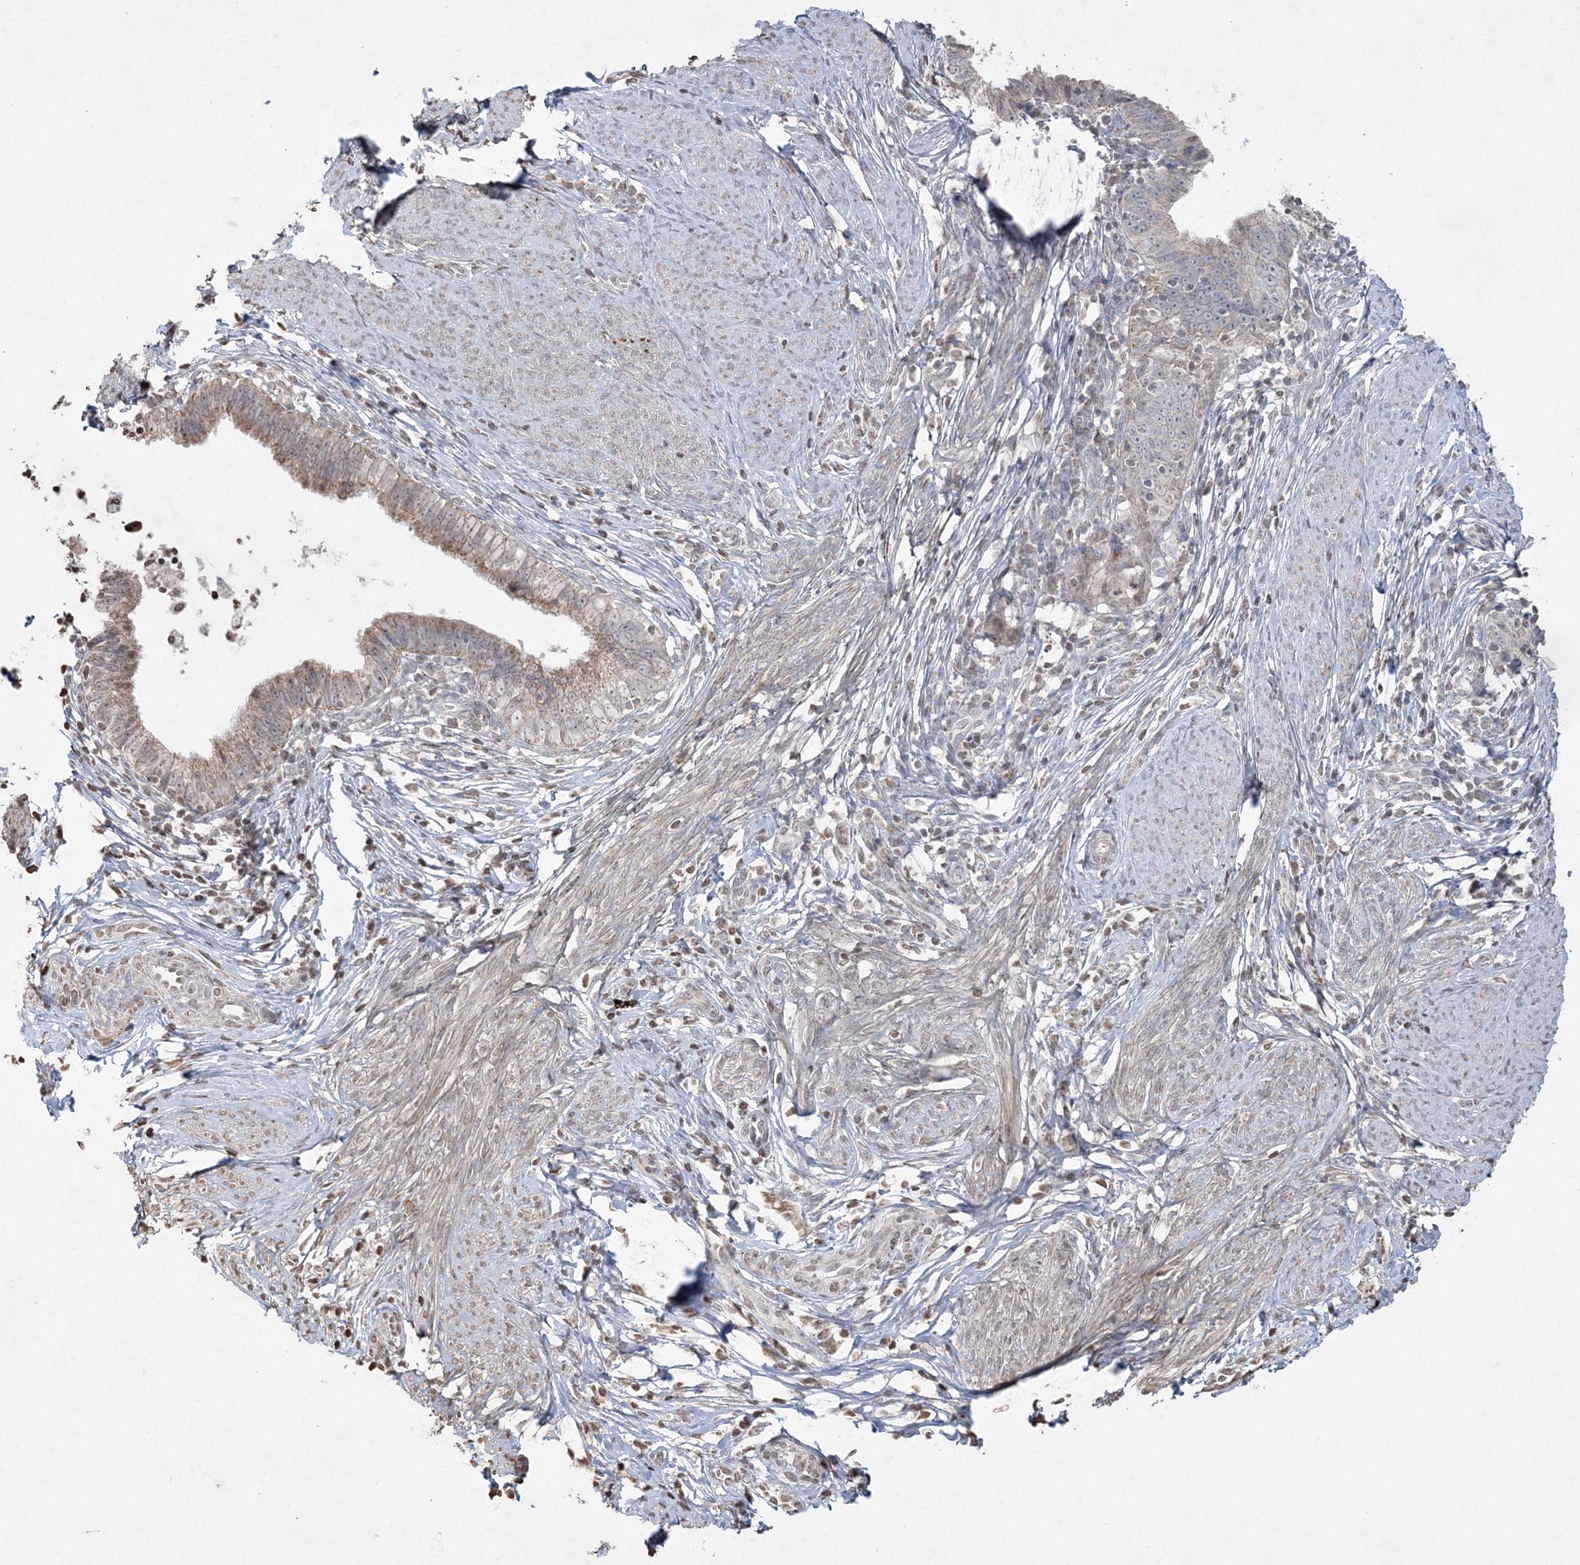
{"staining": {"intensity": "weak", "quantity": "25%-75%", "location": "cytoplasmic/membranous"}, "tissue": "cervical cancer", "cell_type": "Tumor cells", "image_type": "cancer", "snomed": [{"axis": "morphology", "description": "Adenocarcinoma, NOS"}, {"axis": "topography", "description": "Cervix"}], "caption": "Tumor cells show weak cytoplasmic/membranous expression in approximately 25%-75% of cells in cervical cancer (adenocarcinoma). Using DAB (3,3'-diaminobenzidine) (brown) and hematoxylin (blue) stains, captured at high magnification using brightfield microscopy.", "gene": "TTC7A", "patient": {"sex": "female", "age": 36}}